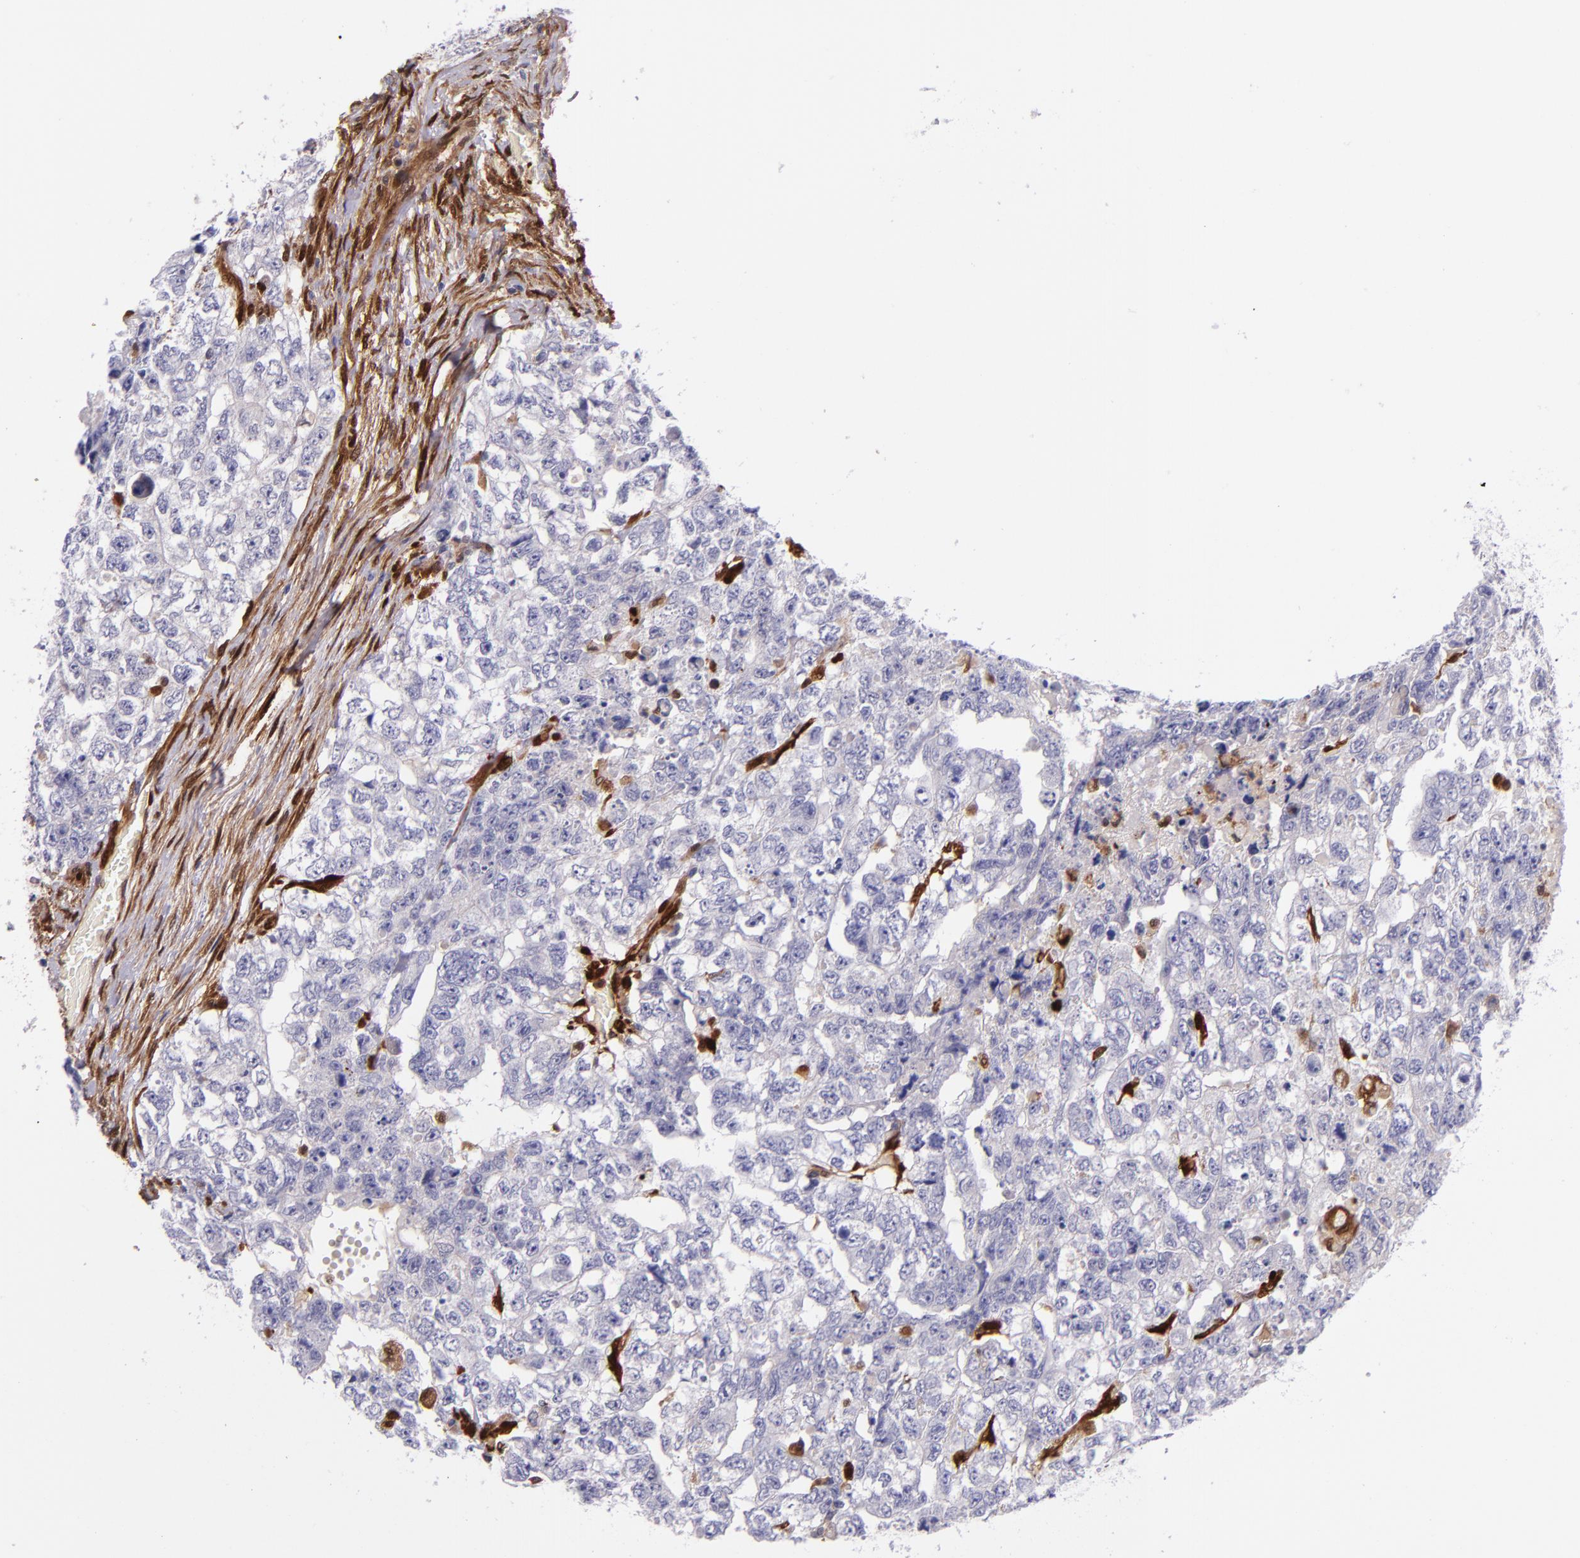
{"staining": {"intensity": "negative", "quantity": "none", "location": "none"}, "tissue": "testis cancer", "cell_type": "Tumor cells", "image_type": "cancer", "snomed": [{"axis": "morphology", "description": "Carcinoma, Embryonal, NOS"}, {"axis": "topography", "description": "Testis"}], "caption": "Tumor cells are negative for brown protein staining in testis embryonal carcinoma. Nuclei are stained in blue.", "gene": "LGALS1", "patient": {"sex": "male", "age": 36}}